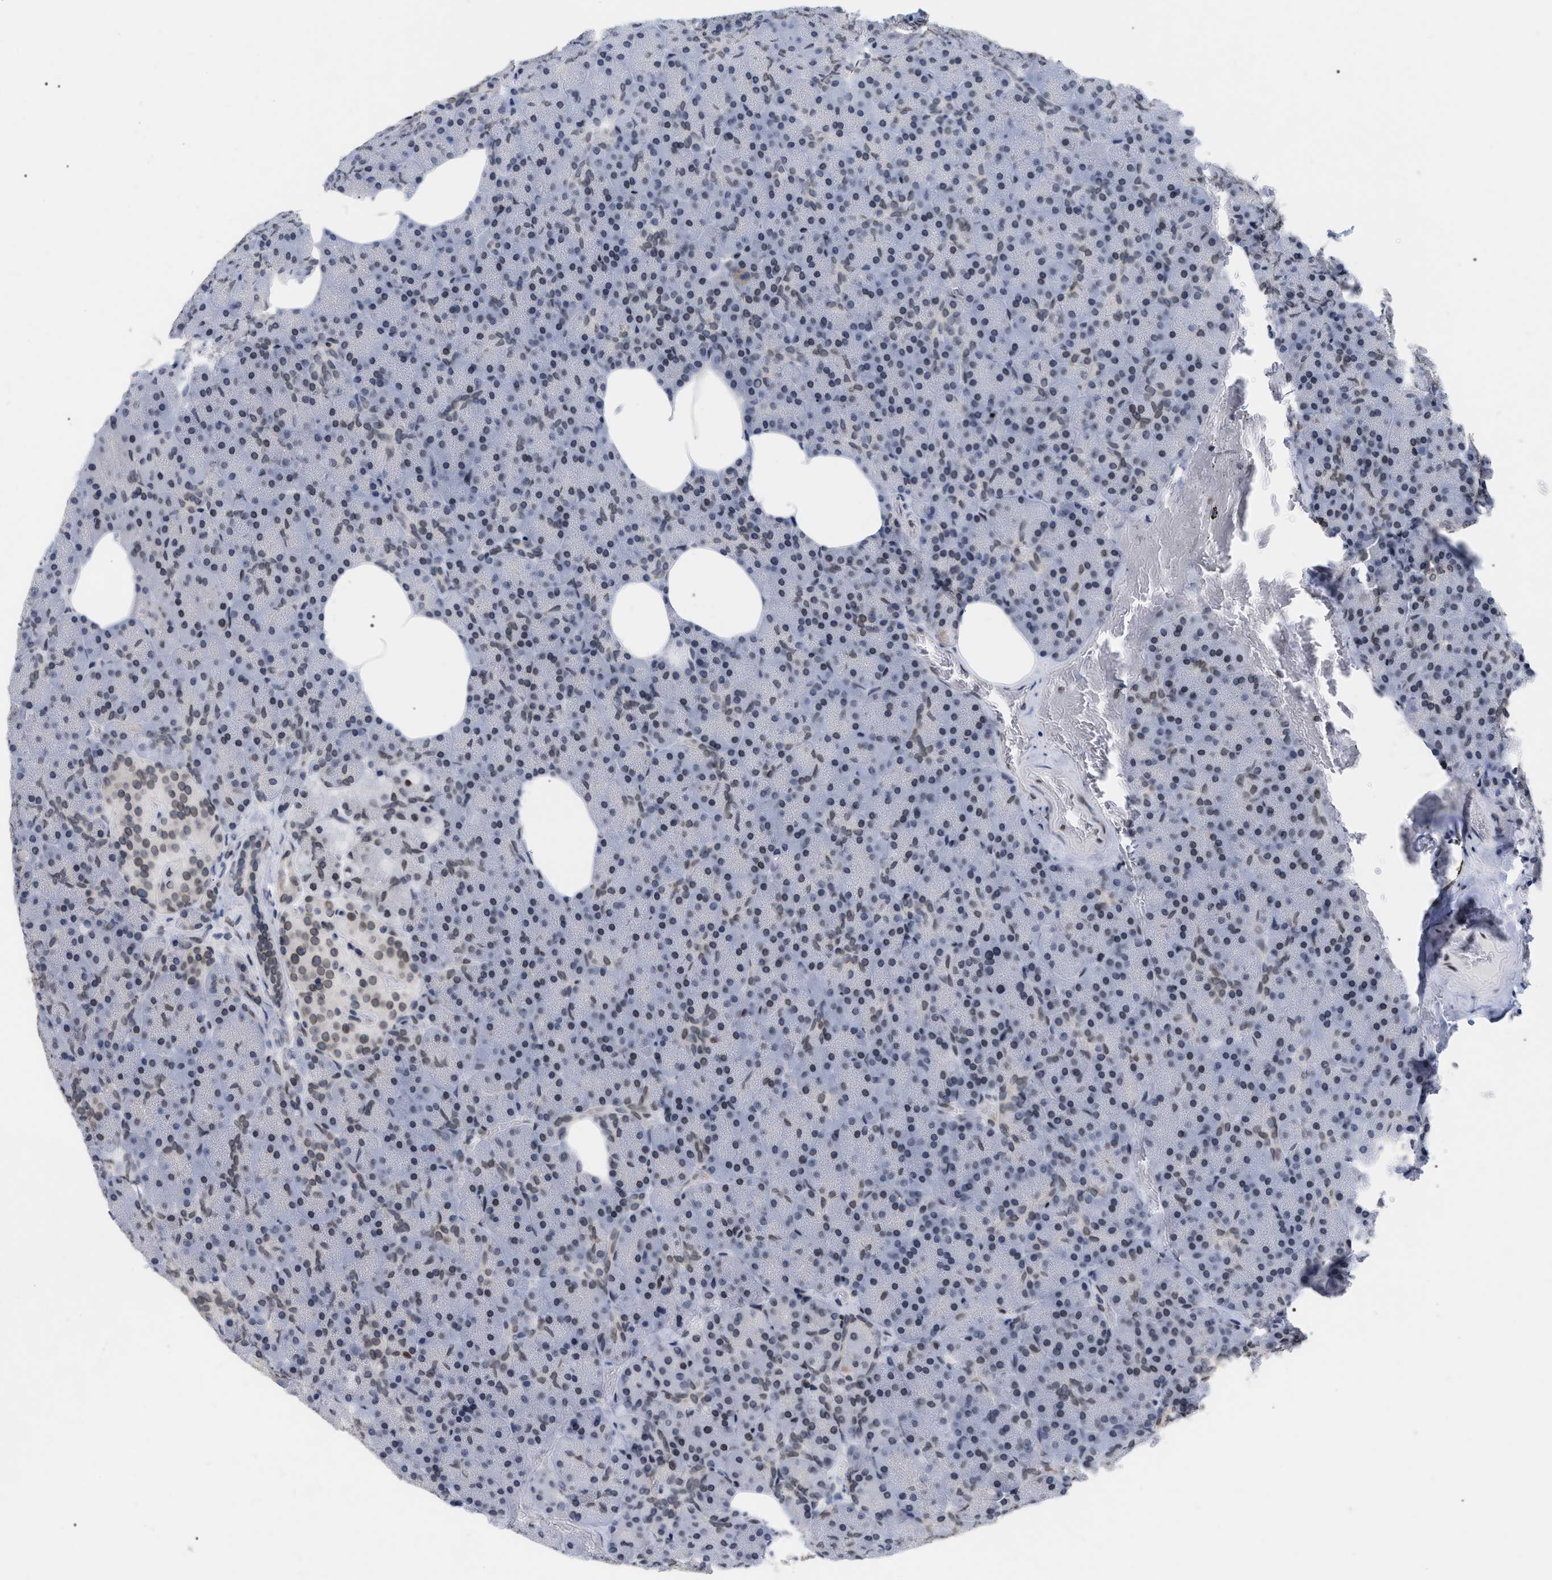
{"staining": {"intensity": "weak", "quantity": "<25%", "location": "cytoplasmic/membranous,nuclear"}, "tissue": "pancreas", "cell_type": "Exocrine glandular cells", "image_type": "normal", "snomed": [{"axis": "morphology", "description": "Normal tissue, NOS"}, {"axis": "topography", "description": "Pancreas"}], "caption": "Normal pancreas was stained to show a protein in brown. There is no significant staining in exocrine glandular cells. The staining is performed using DAB (3,3'-diaminobenzidine) brown chromogen with nuclei counter-stained in using hematoxylin.", "gene": "TPR", "patient": {"sex": "female", "age": 35}}